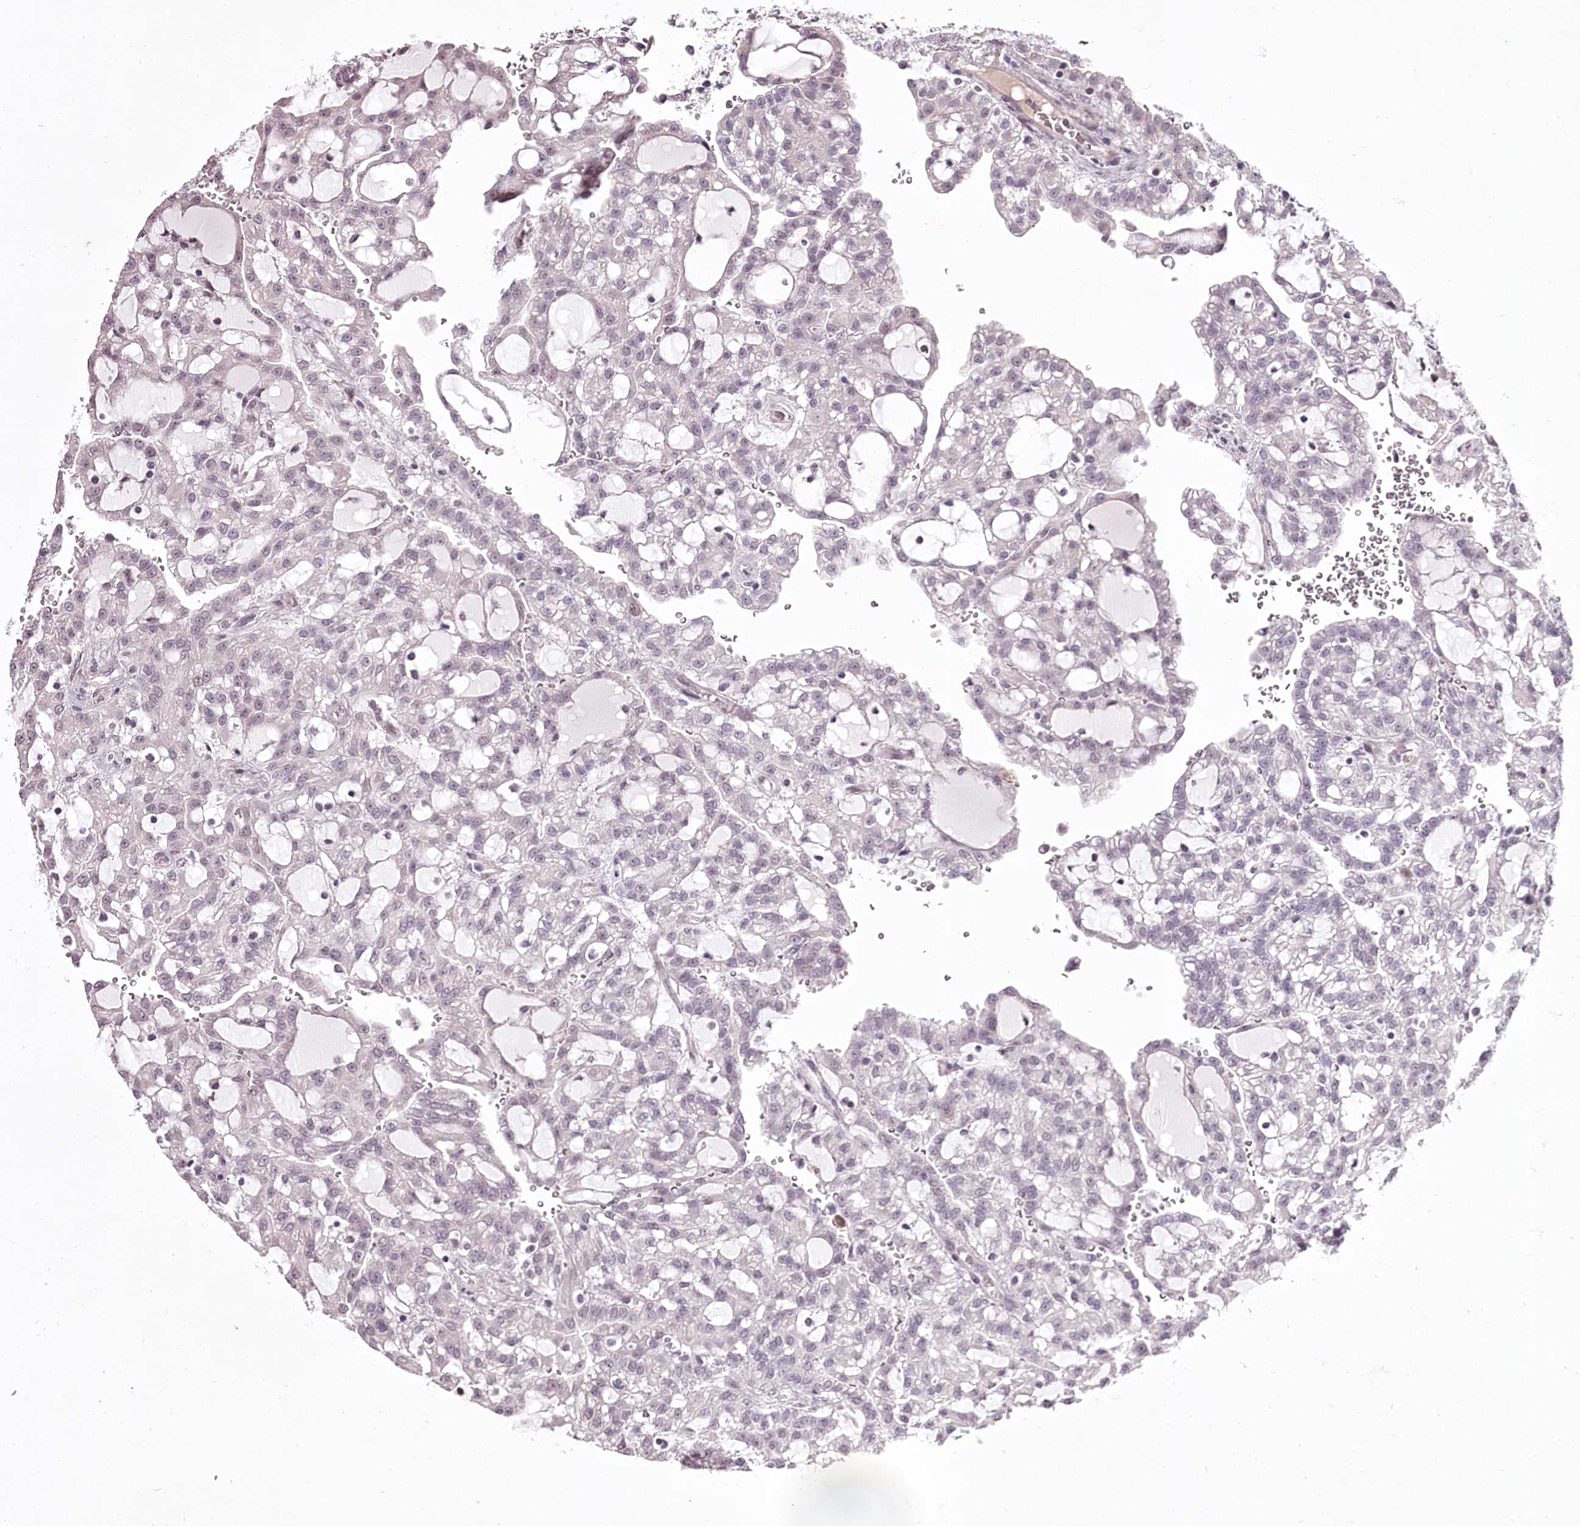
{"staining": {"intensity": "weak", "quantity": "25%-75%", "location": "nuclear"}, "tissue": "renal cancer", "cell_type": "Tumor cells", "image_type": "cancer", "snomed": [{"axis": "morphology", "description": "Adenocarcinoma, NOS"}, {"axis": "topography", "description": "Kidney"}], "caption": "Immunohistochemistry of human renal cancer demonstrates low levels of weak nuclear positivity in approximately 25%-75% of tumor cells.", "gene": "C1orf56", "patient": {"sex": "male", "age": 63}}